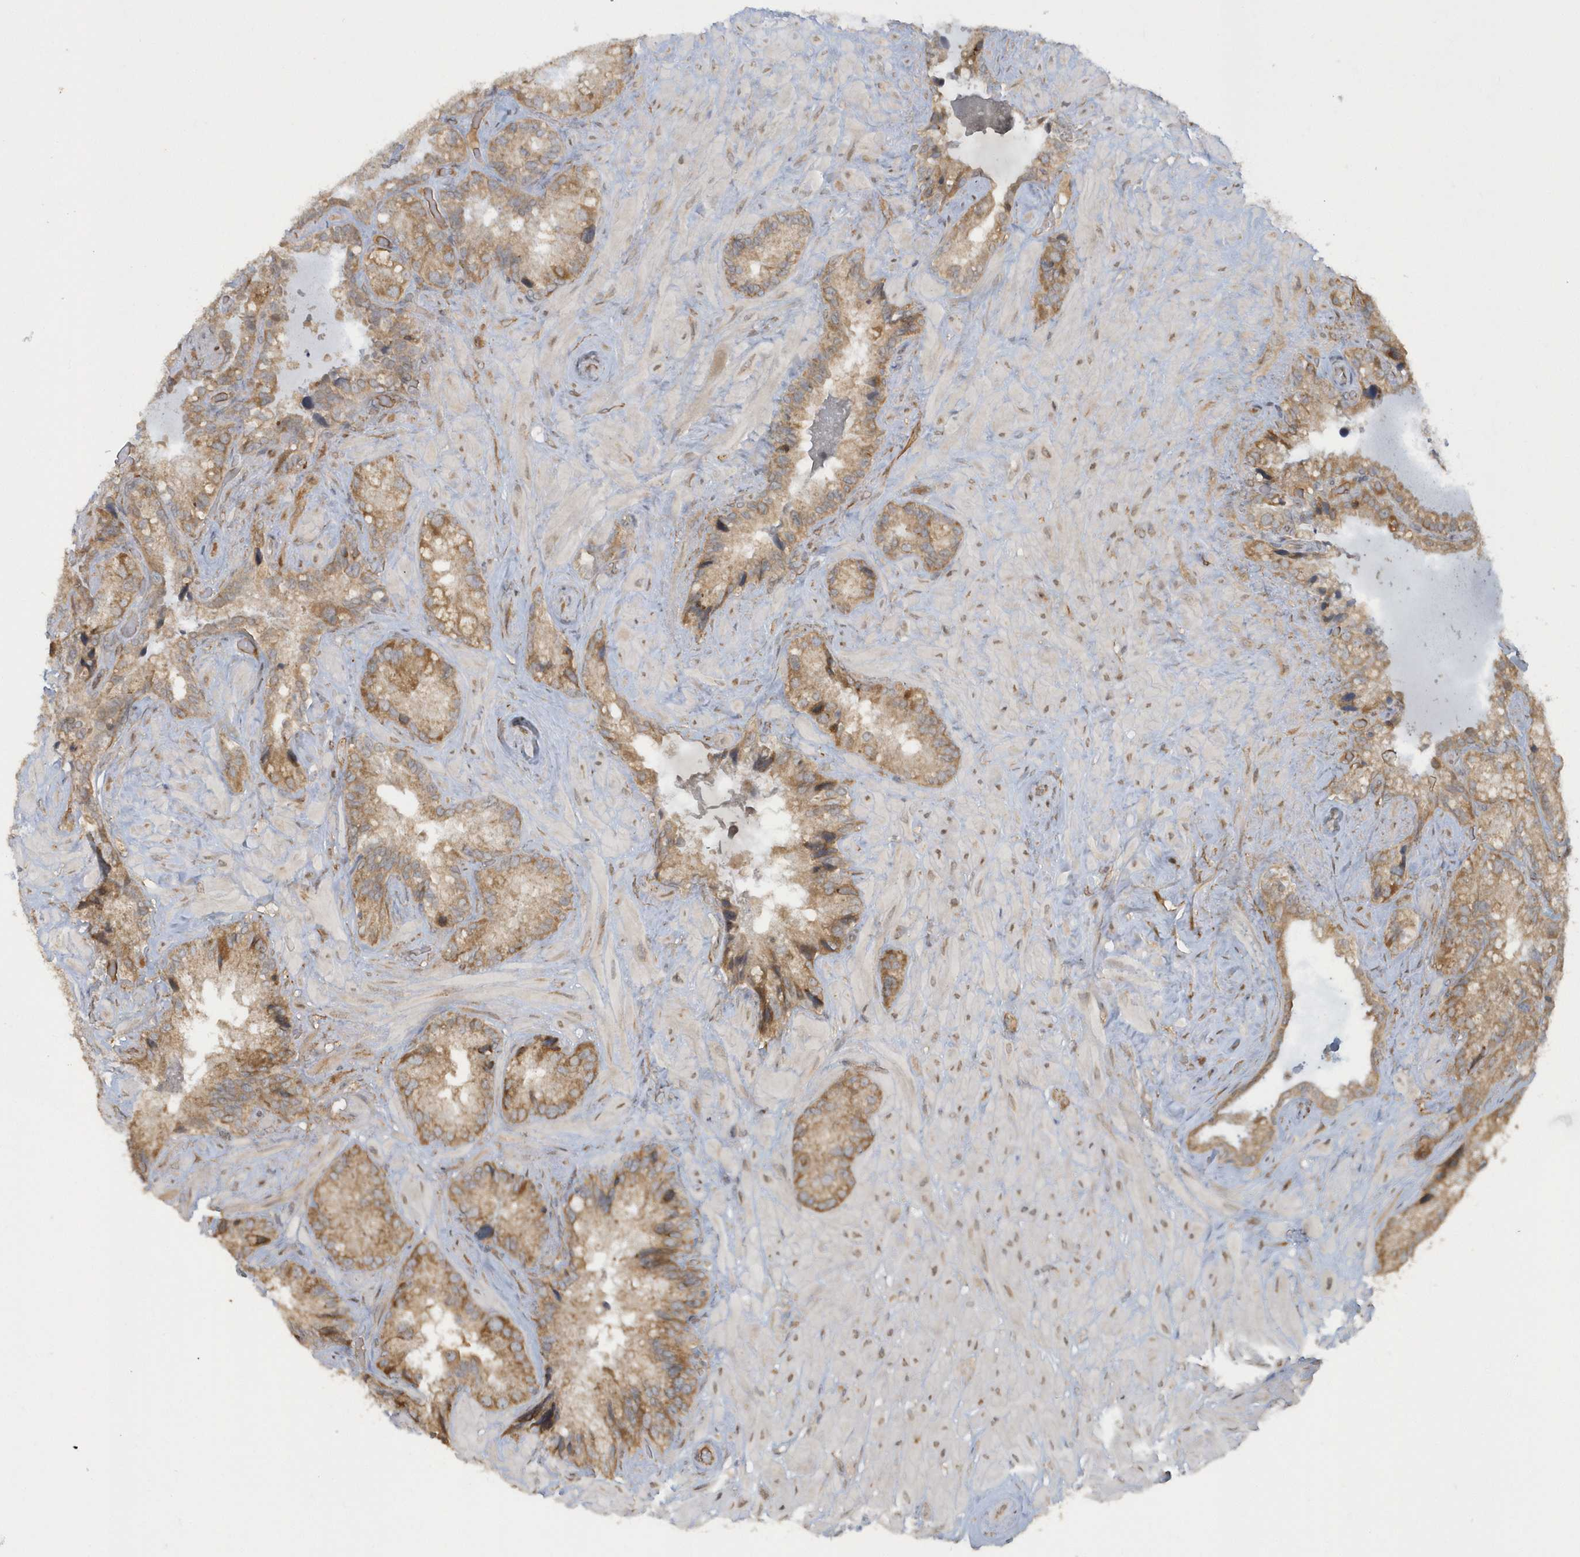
{"staining": {"intensity": "moderate", "quantity": ">75%", "location": "cytoplasmic/membranous"}, "tissue": "seminal vesicle", "cell_type": "Glandular cells", "image_type": "normal", "snomed": [{"axis": "morphology", "description": "Normal tissue, NOS"}, {"axis": "topography", "description": "Prostate"}, {"axis": "topography", "description": "Seminal veicle"}], "caption": "Protein expression by immunohistochemistry (IHC) reveals moderate cytoplasmic/membranous positivity in about >75% of glandular cells in unremarkable seminal vesicle. The staining was performed using DAB, with brown indicating positive protein expression. Nuclei are stained blue with hematoxylin.", "gene": "STIM2", "patient": {"sex": "male", "age": 68}}